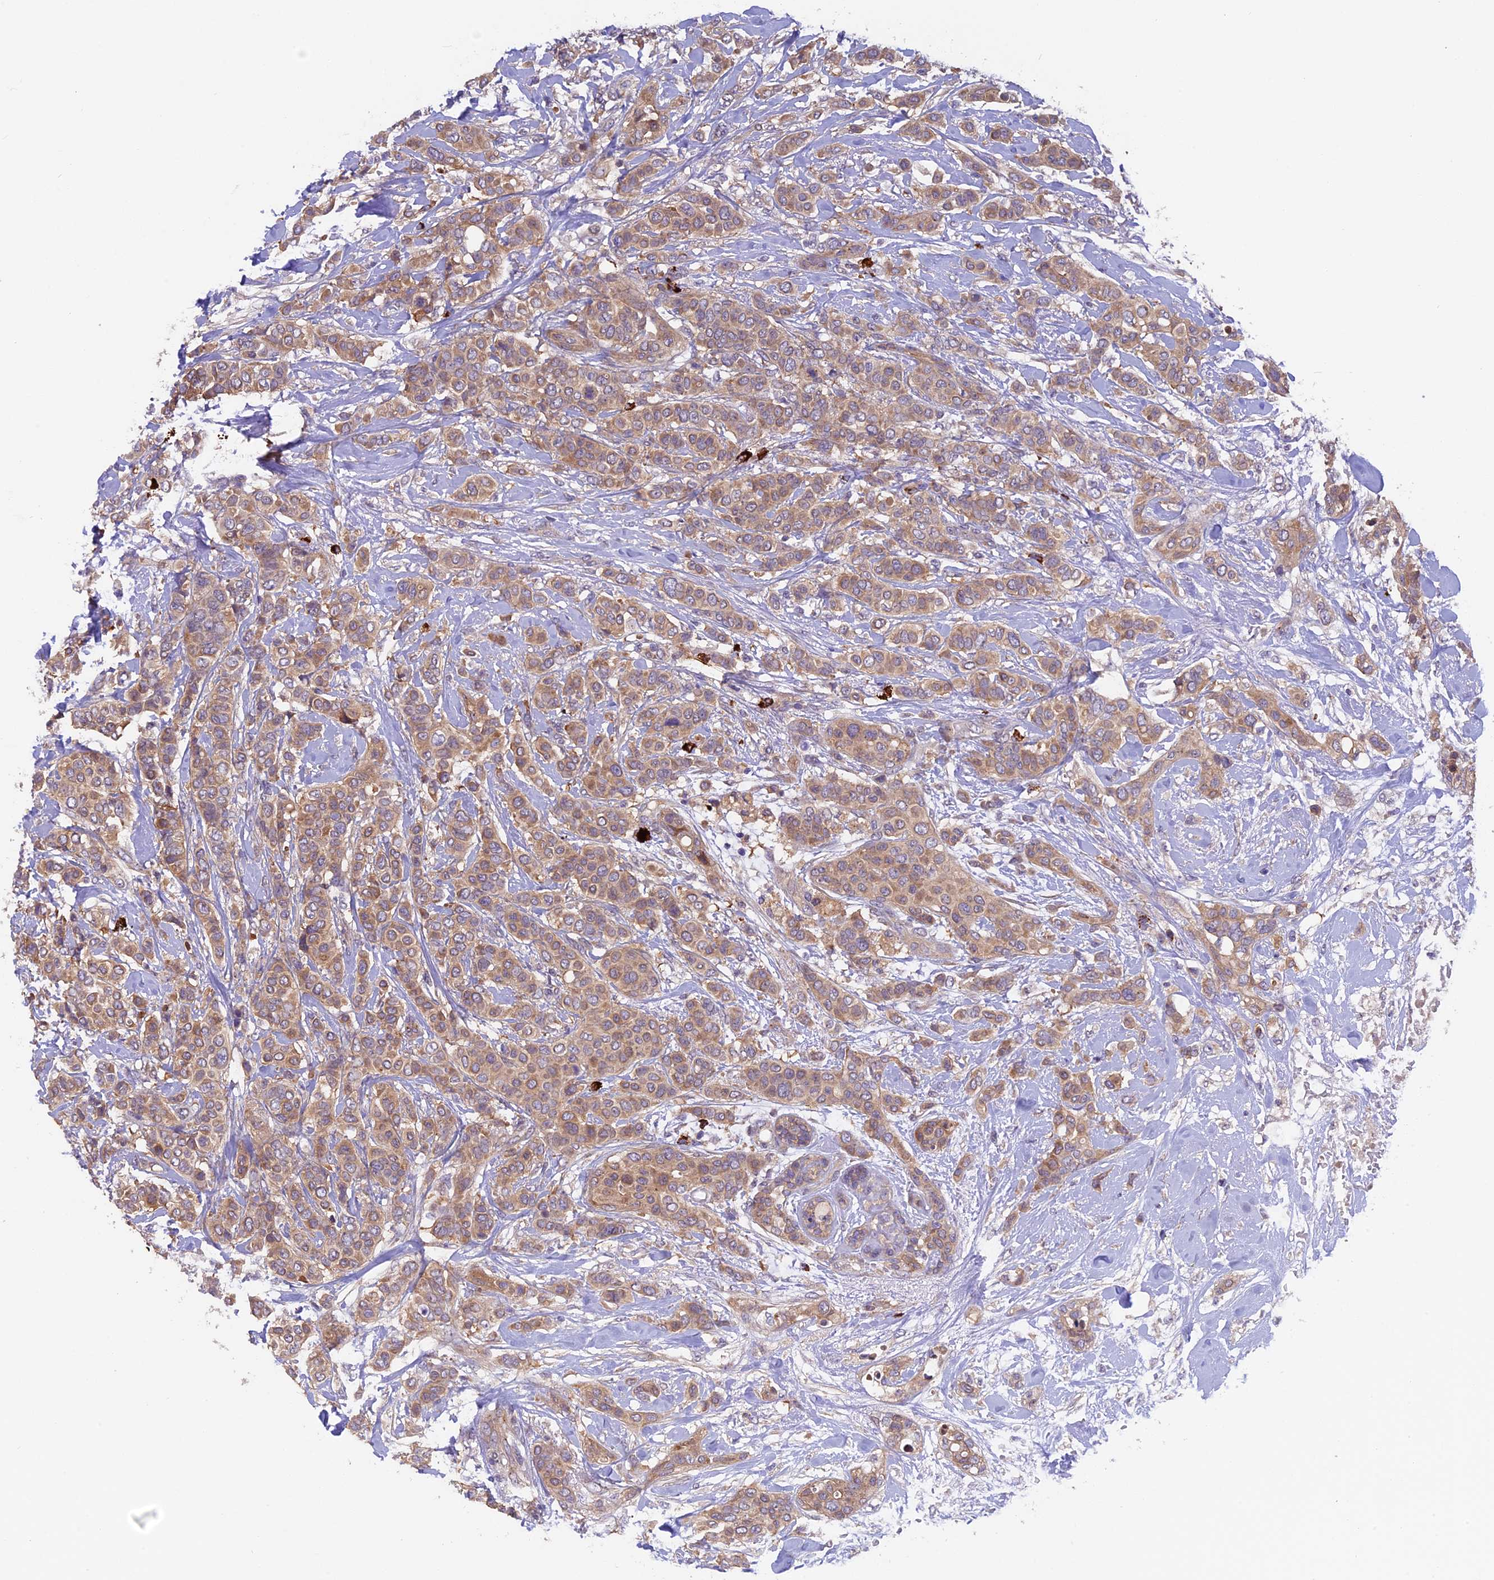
{"staining": {"intensity": "moderate", "quantity": ">75%", "location": "cytoplasmic/membranous"}, "tissue": "breast cancer", "cell_type": "Tumor cells", "image_type": "cancer", "snomed": [{"axis": "morphology", "description": "Lobular carcinoma"}, {"axis": "topography", "description": "Breast"}], "caption": "Immunohistochemical staining of lobular carcinoma (breast) shows moderate cytoplasmic/membranous protein staining in about >75% of tumor cells.", "gene": "CCDC9B", "patient": {"sex": "female", "age": 51}}